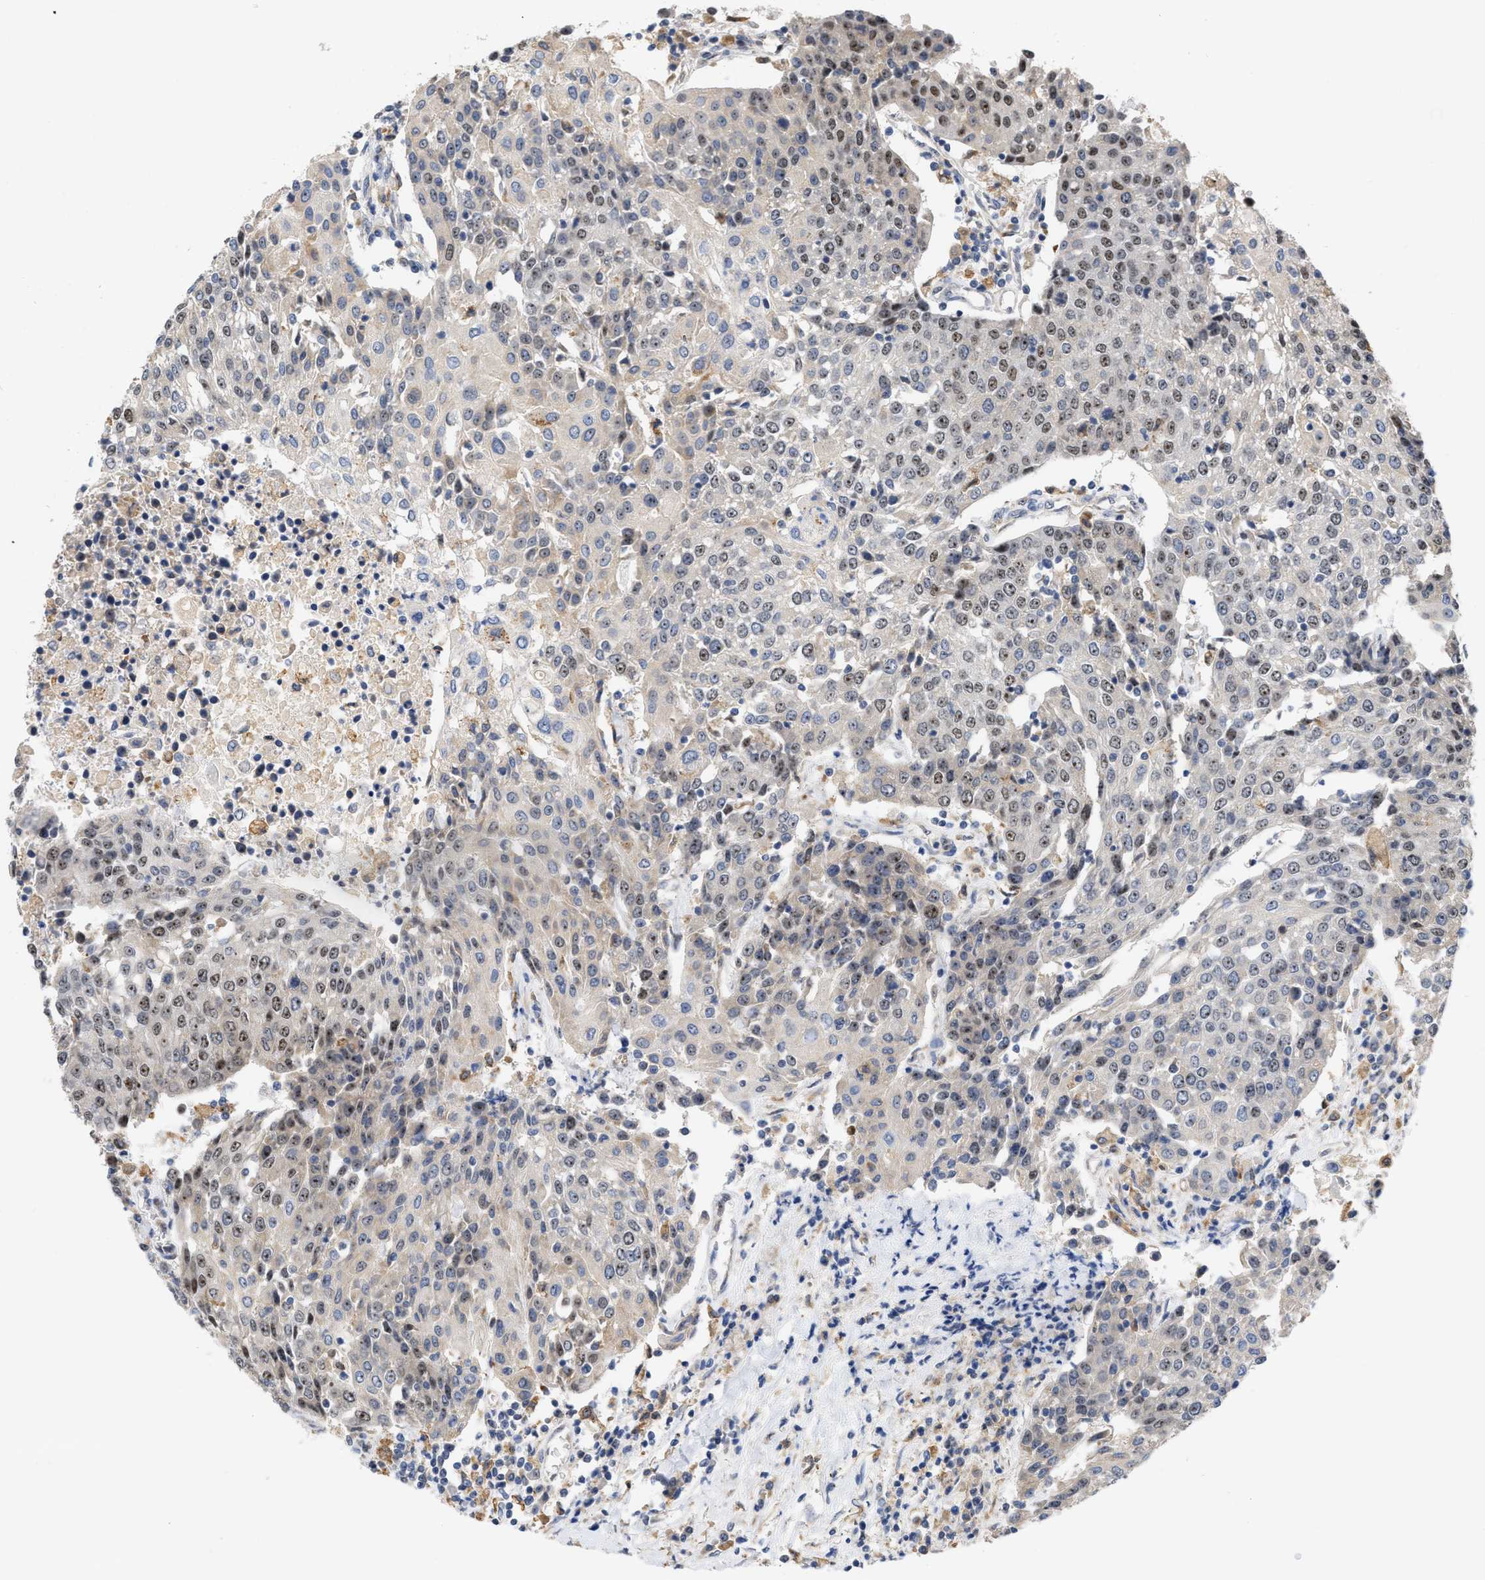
{"staining": {"intensity": "moderate", "quantity": "25%-75%", "location": "nuclear"}, "tissue": "urothelial cancer", "cell_type": "Tumor cells", "image_type": "cancer", "snomed": [{"axis": "morphology", "description": "Urothelial carcinoma, High grade"}, {"axis": "topography", "description": "Urinary bladder"}], "caption": "High-grade urothelial carcinoma stained with a brown dye shows moderate nuclear positive expression in about 25%-75% of tumor cells.", "gene": "ELAC2", "patient": {"sex": "female", "age": 85}}